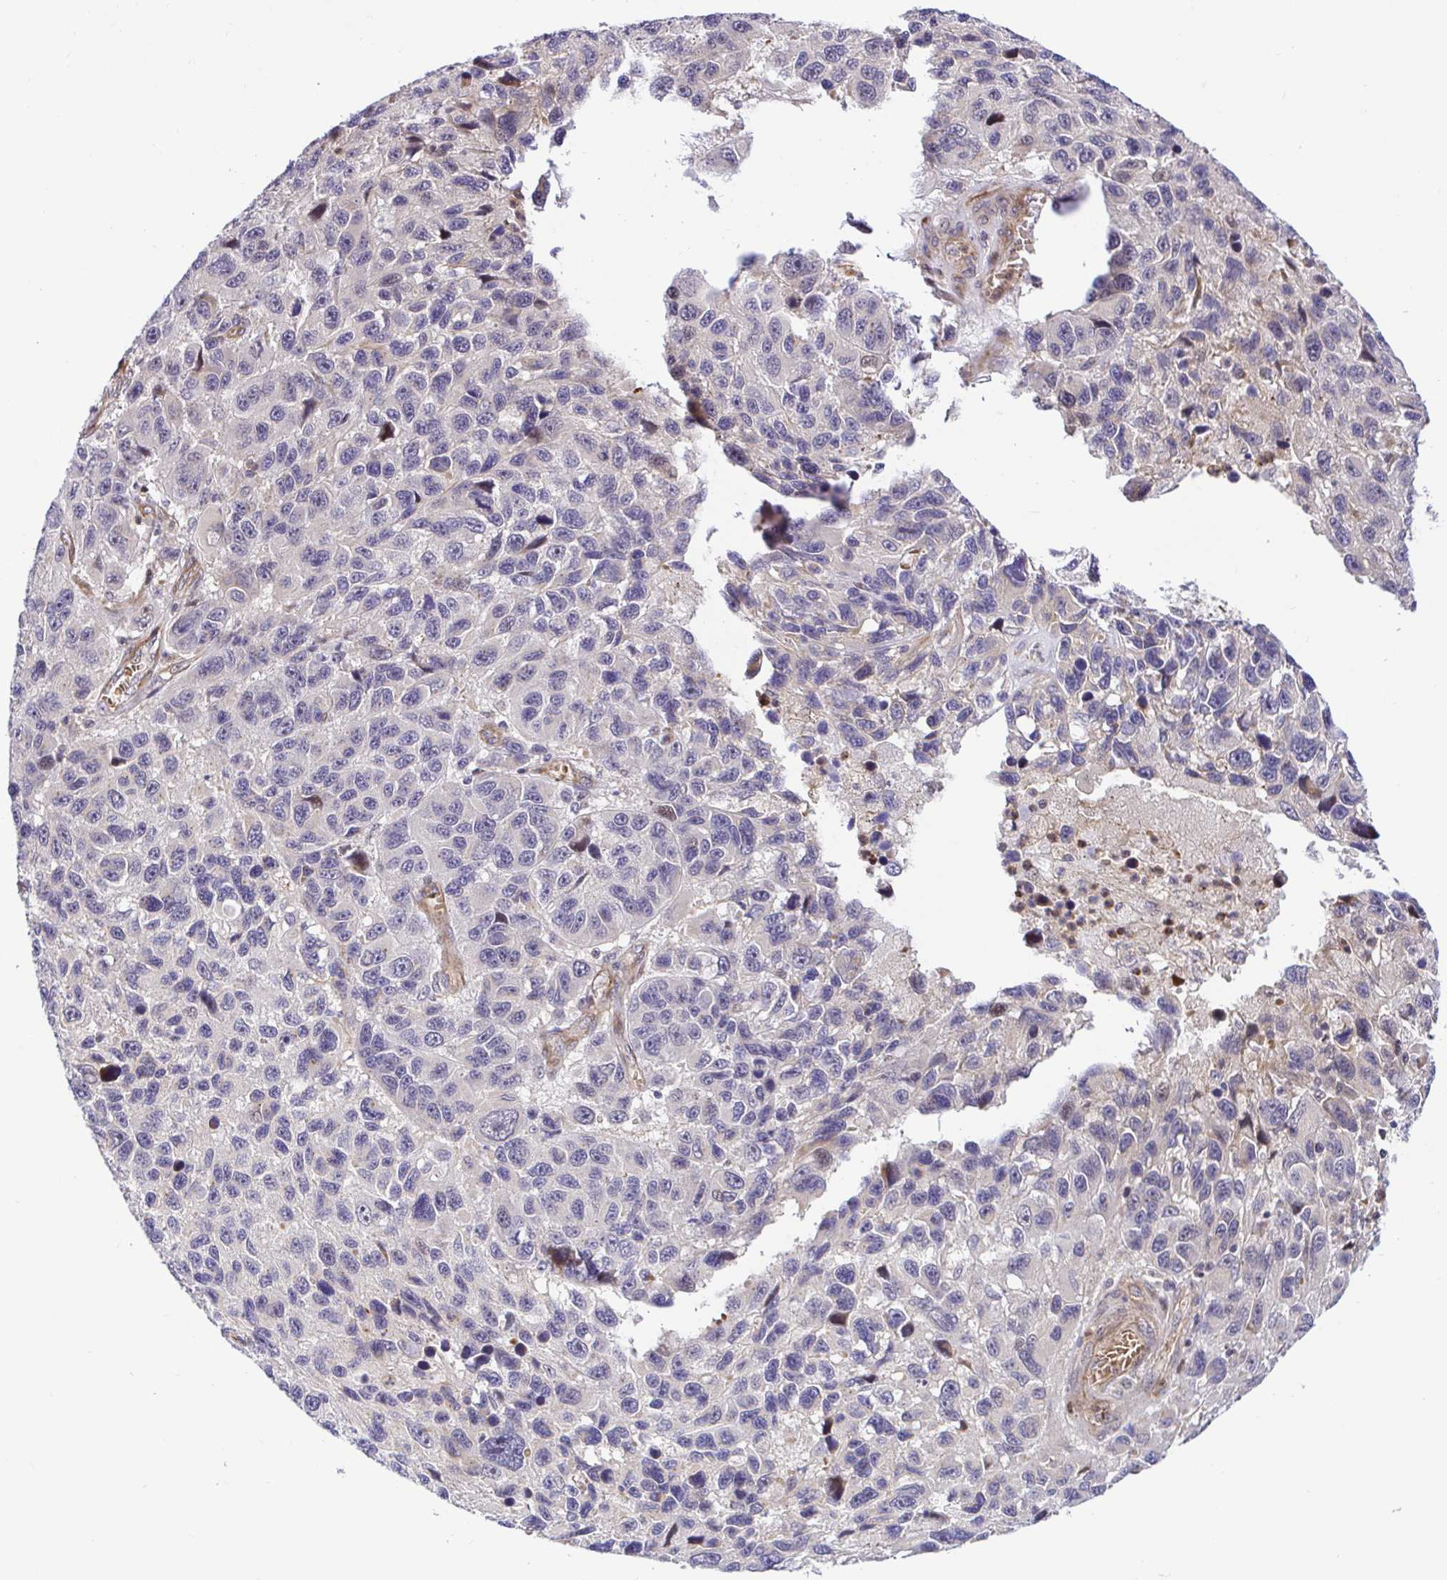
{"staining": {"intensity": "negative", "quantity": "none", "location": "none"}, "tissue": "melanoma", "cell_type": "Tumor cells", "image_type": "cancer", "snomed": [{"axis": "morphology", "description": "Malignant melanoma, NOS"}, {"axis": "topography", "description": "Skin"}], "caption": "The immunohistochemistry photomicrograph has no significant positivity in tumor cells of melanoma tissue.", "gene": "TRIM55", "patient": {"sex": "male", "age": 53}}